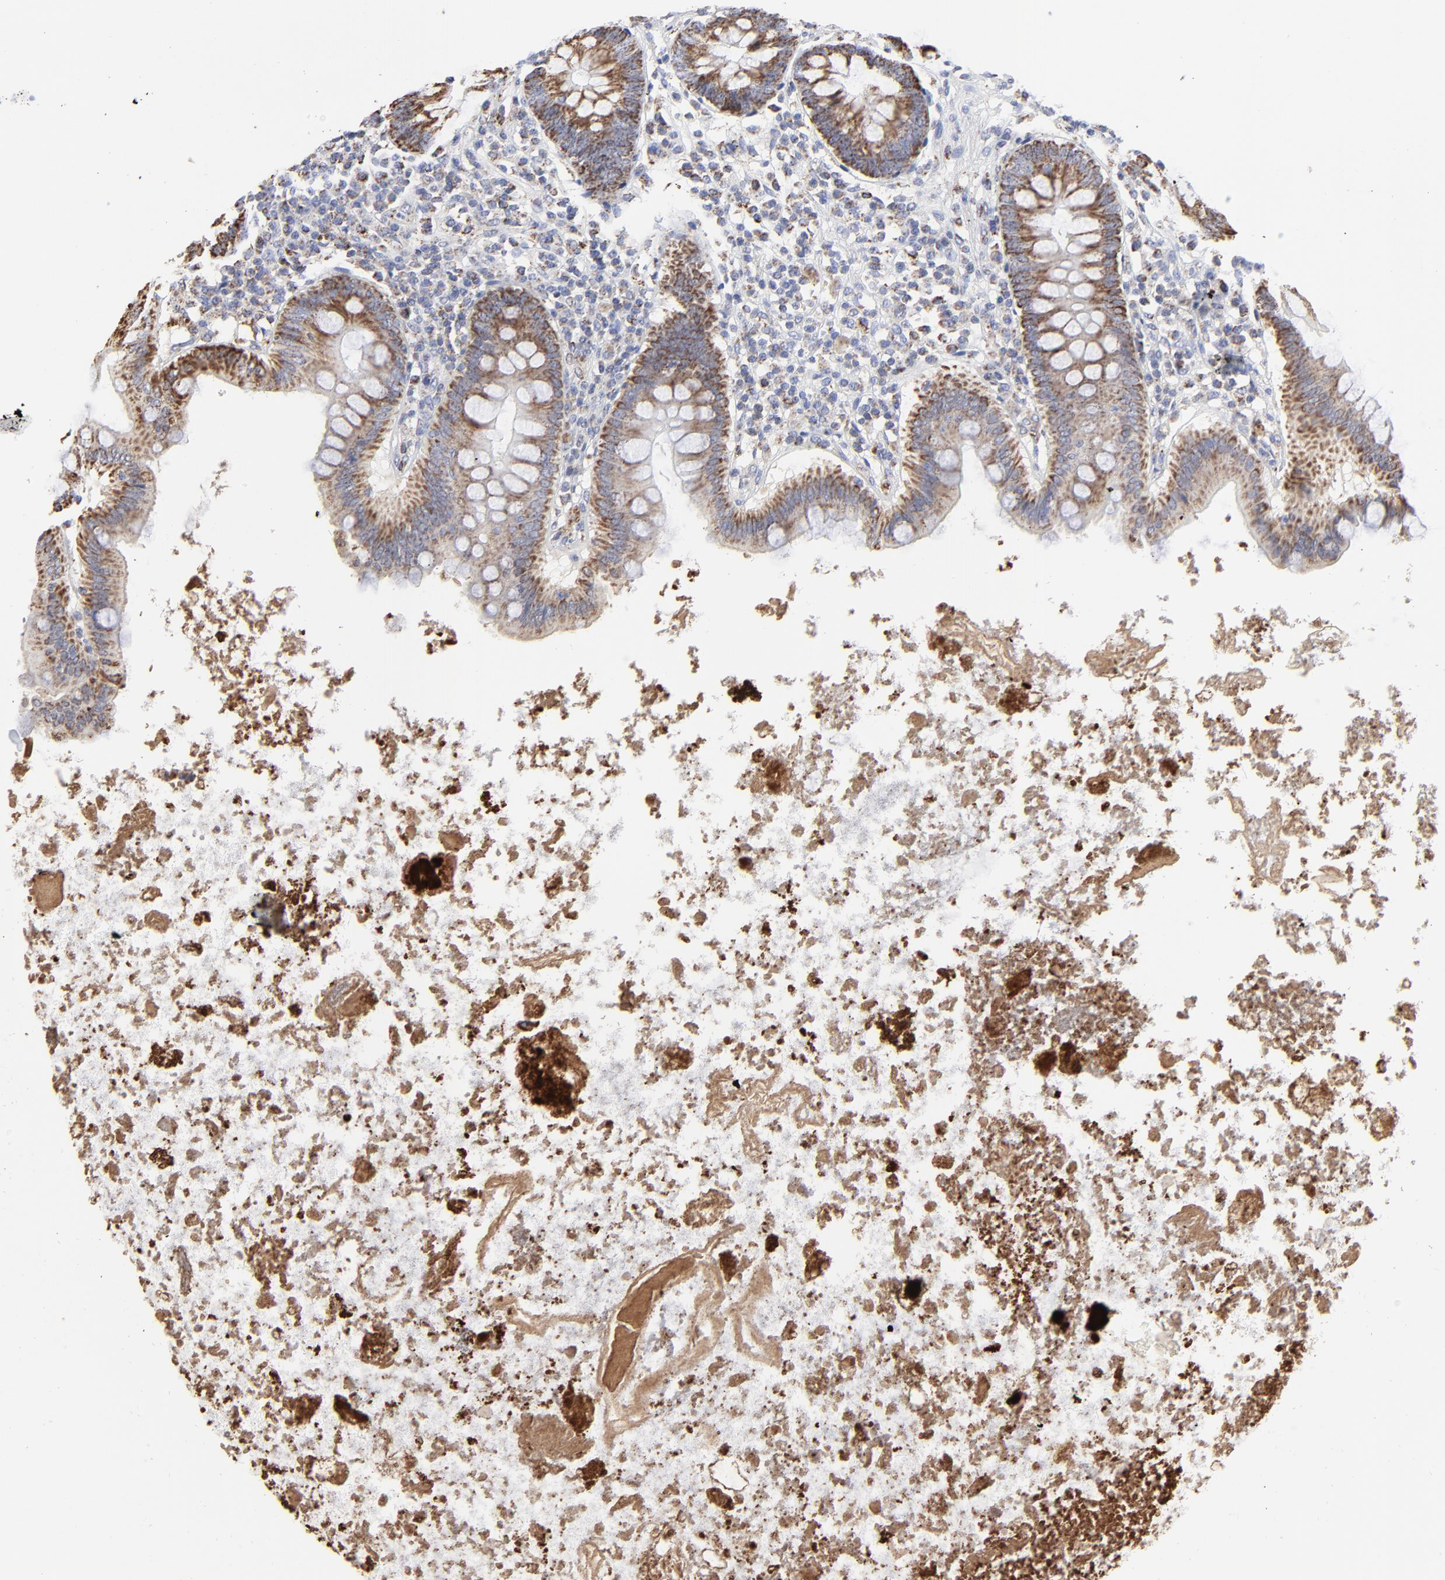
{"staining": {"intensity": "moderate", "quantity": ">75%", "location": "cytoplasmic/membranous"}, "tissue": "appendix", "cell_type": "Glandular cells", "image_type": "normal", "snomed": [{"axis": "morphology", "description": "Normal tissue, NOS"}, {"axis": "topography", "description": "Appendix"}], "caption": "Appendix stained with immunohistochemistry reveals moderate cytoplasmic/membranous positivity in approximately >75% of glandular cells.", "gene": "PINK1", "patient": {"sex": "female", "age": 82}}